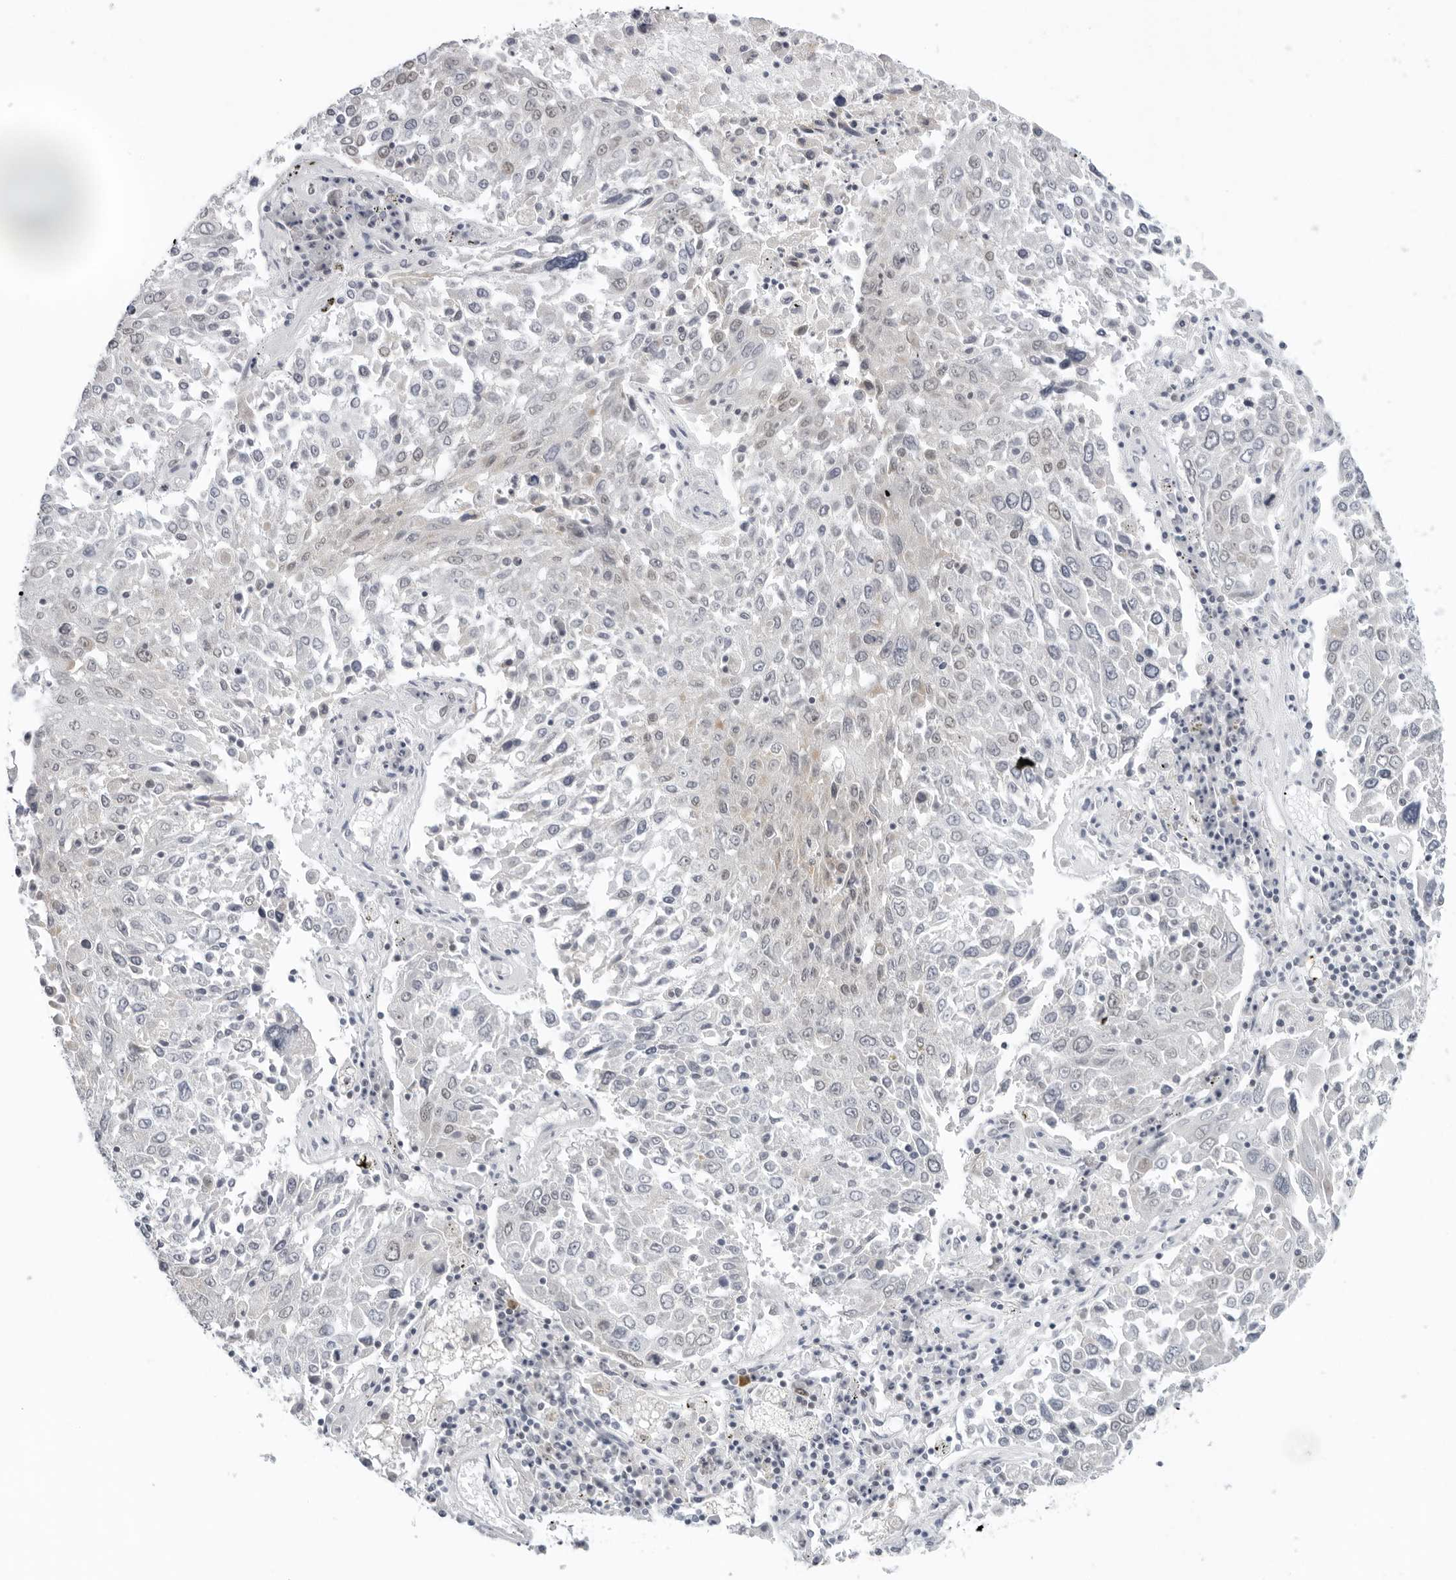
{"staining": {"intensity": "weak", "quantity": "<25%", "location": "nuclear"}, "tissue": "lung cancer", "cell_type": "Tumor cells", "image_type": "cancer", "snomed": [{"axis": "morphology", "description": "Squamous cell carcinoma, NOS"}, {"axis": "topography", "description": "Lung"}], "caption": "Squamous cell carcinoma (lung) stained for a protein using immunohistochemistry demonstrates no positivity tumor cells.", "gene": "FOXK2", "patient": {"sex": "male", "age": 65}}